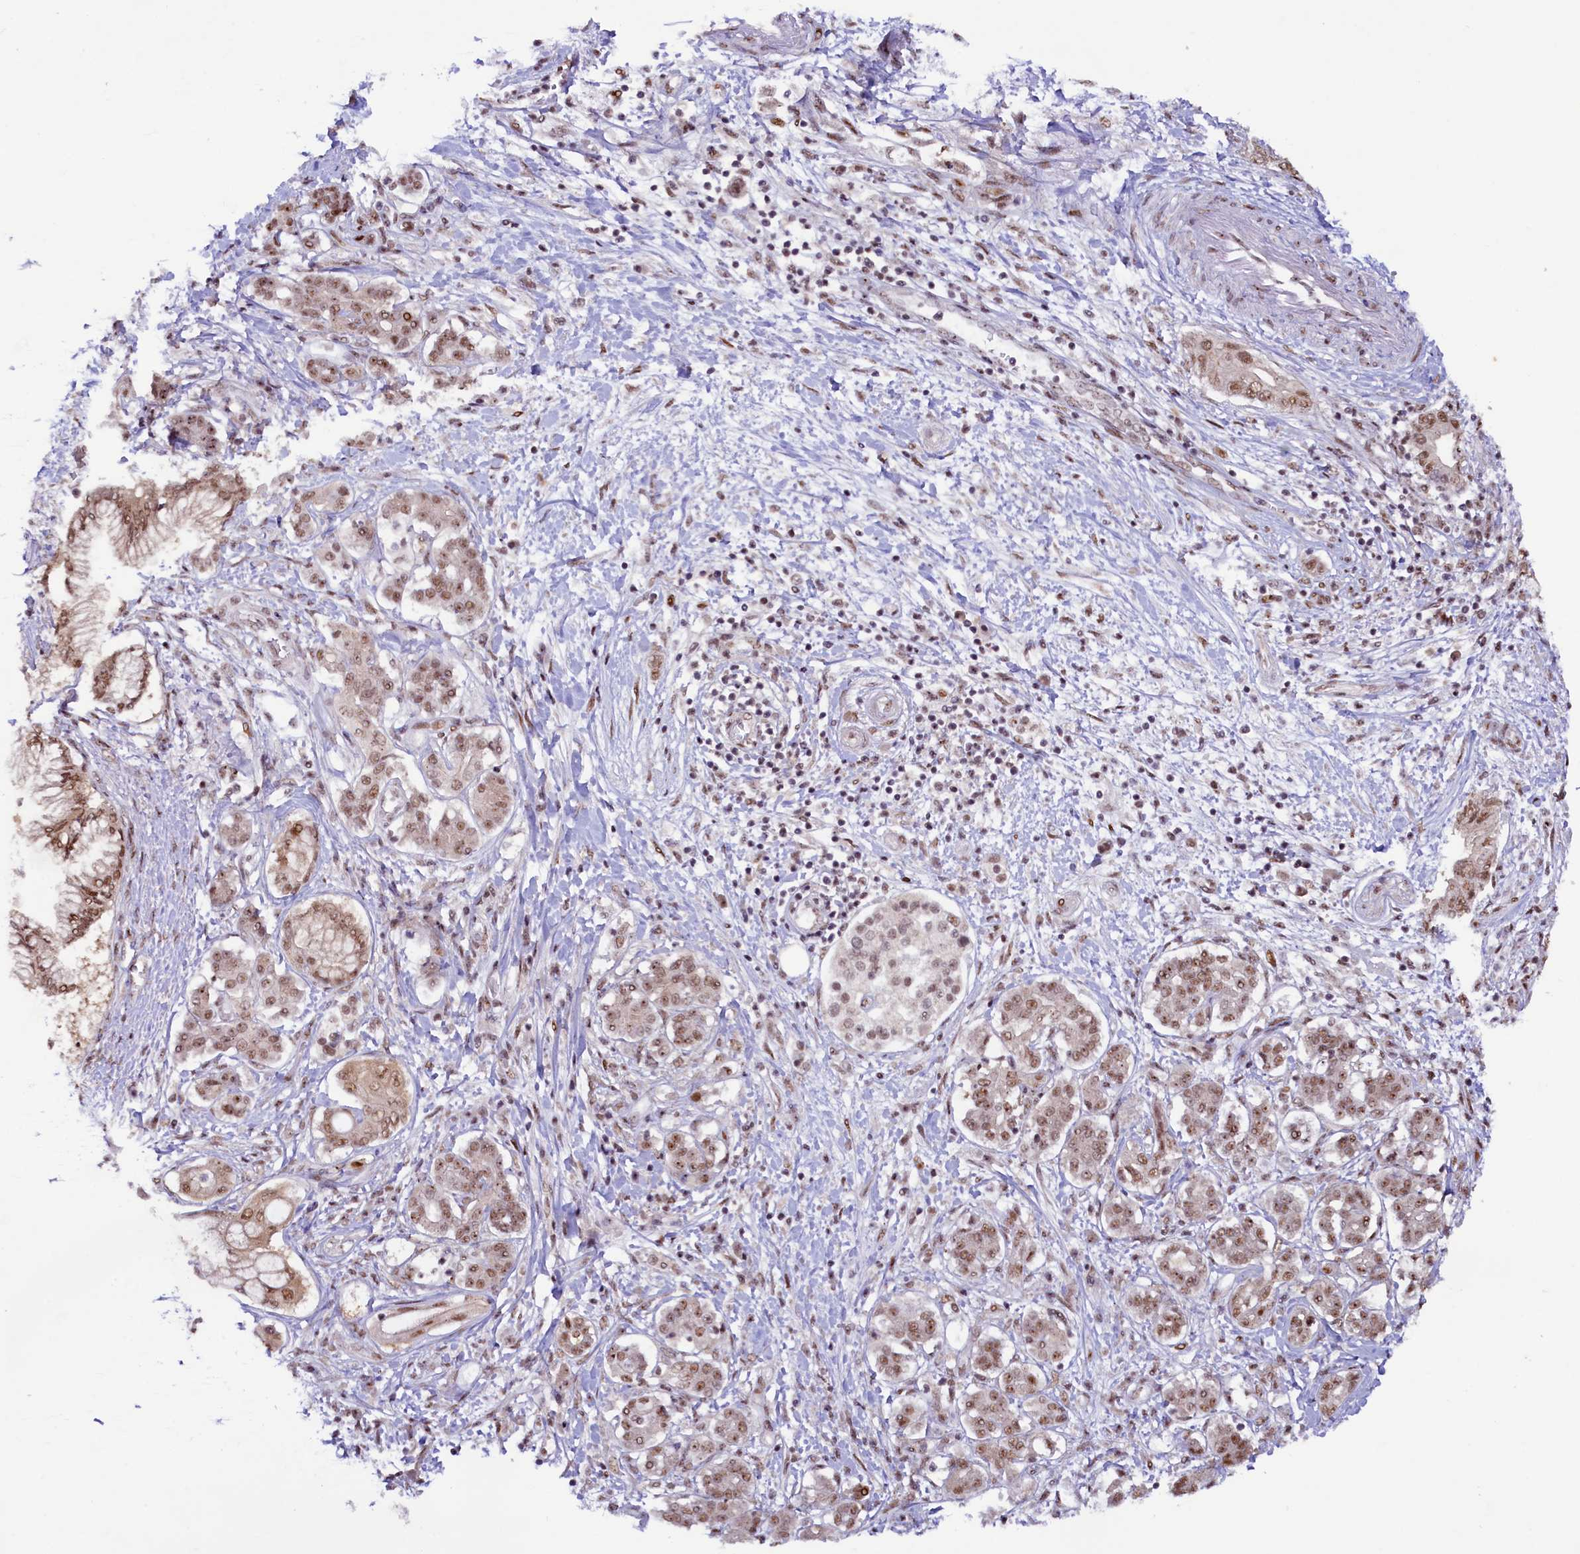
{"staining": {"intensity": "moderate", "quantity": ">75%", "location": "nuclear"}, "tissue": "pancreatic cancer", "cell_type": "Tumor cells", "image_type": "cancer", "snomed": [{"axis": "morphology", "description": "Adenocarcinoma, NOS"}, {"axis": "topography", "description": "Pancreas"}], "caption": "Human pancreatic cancer stained for a protein (brown) shows moderate nuclear positive staining in approximately >75% of tumor cells.", "gene": "ANKS3", "patient": {"sex": "female", "age": 73}}